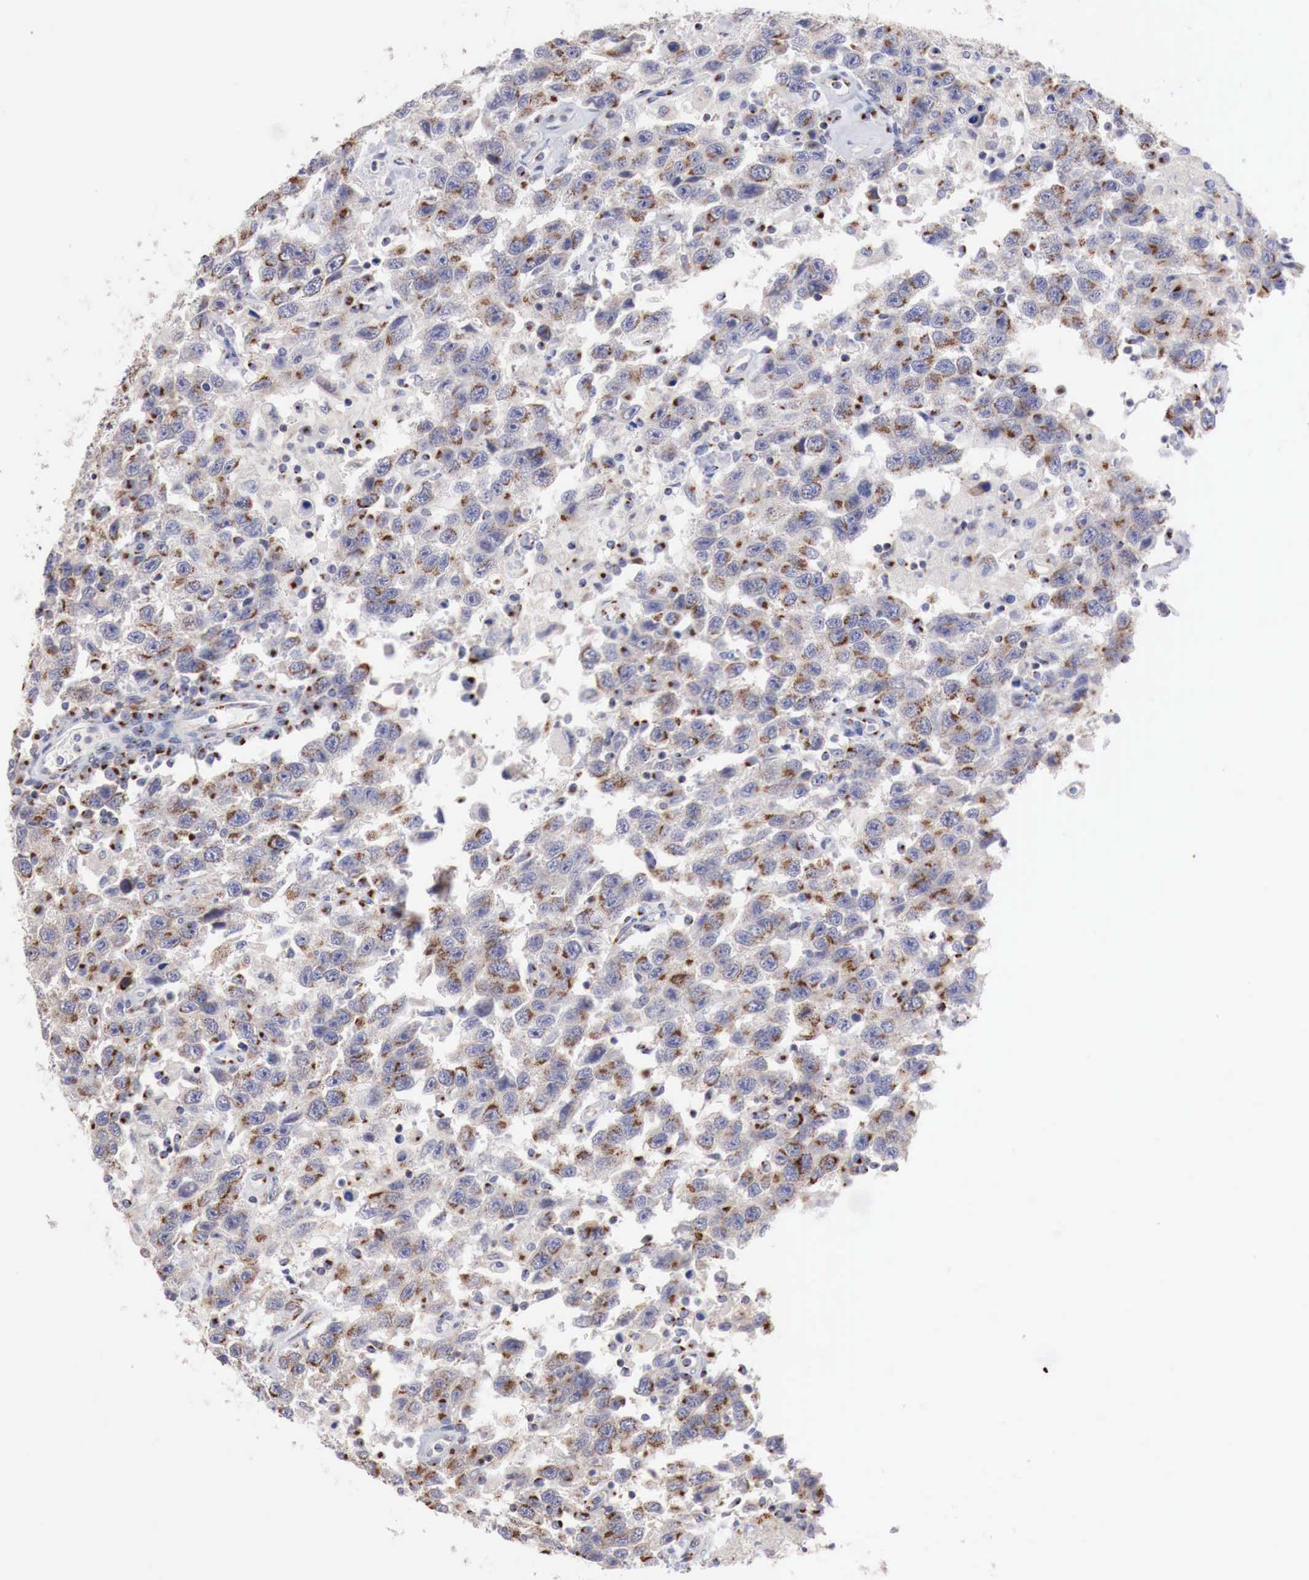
{"staining": {"intensity": "moderate", "quantity": ">75%", "location": "cytoplasmic/membranous"}, "tissue": "testis cancer", "cell_type": "Tumor cells", "image_type": "cancer", "snomed": [{"axis": "morphology", "description": "Seminoma, NOS"}, {"axis": "topography", "description": "Testis"}], "caption": "DAB (3,3'-diaminobenzidine) immunohistochemical staining of seminoma (testis) shows moderate cytoplasmic/membranous protein expression in approximately >75% of tumor cells.", "gene": "SYAP1", "patient": {"sex": "male", "age": 41}}